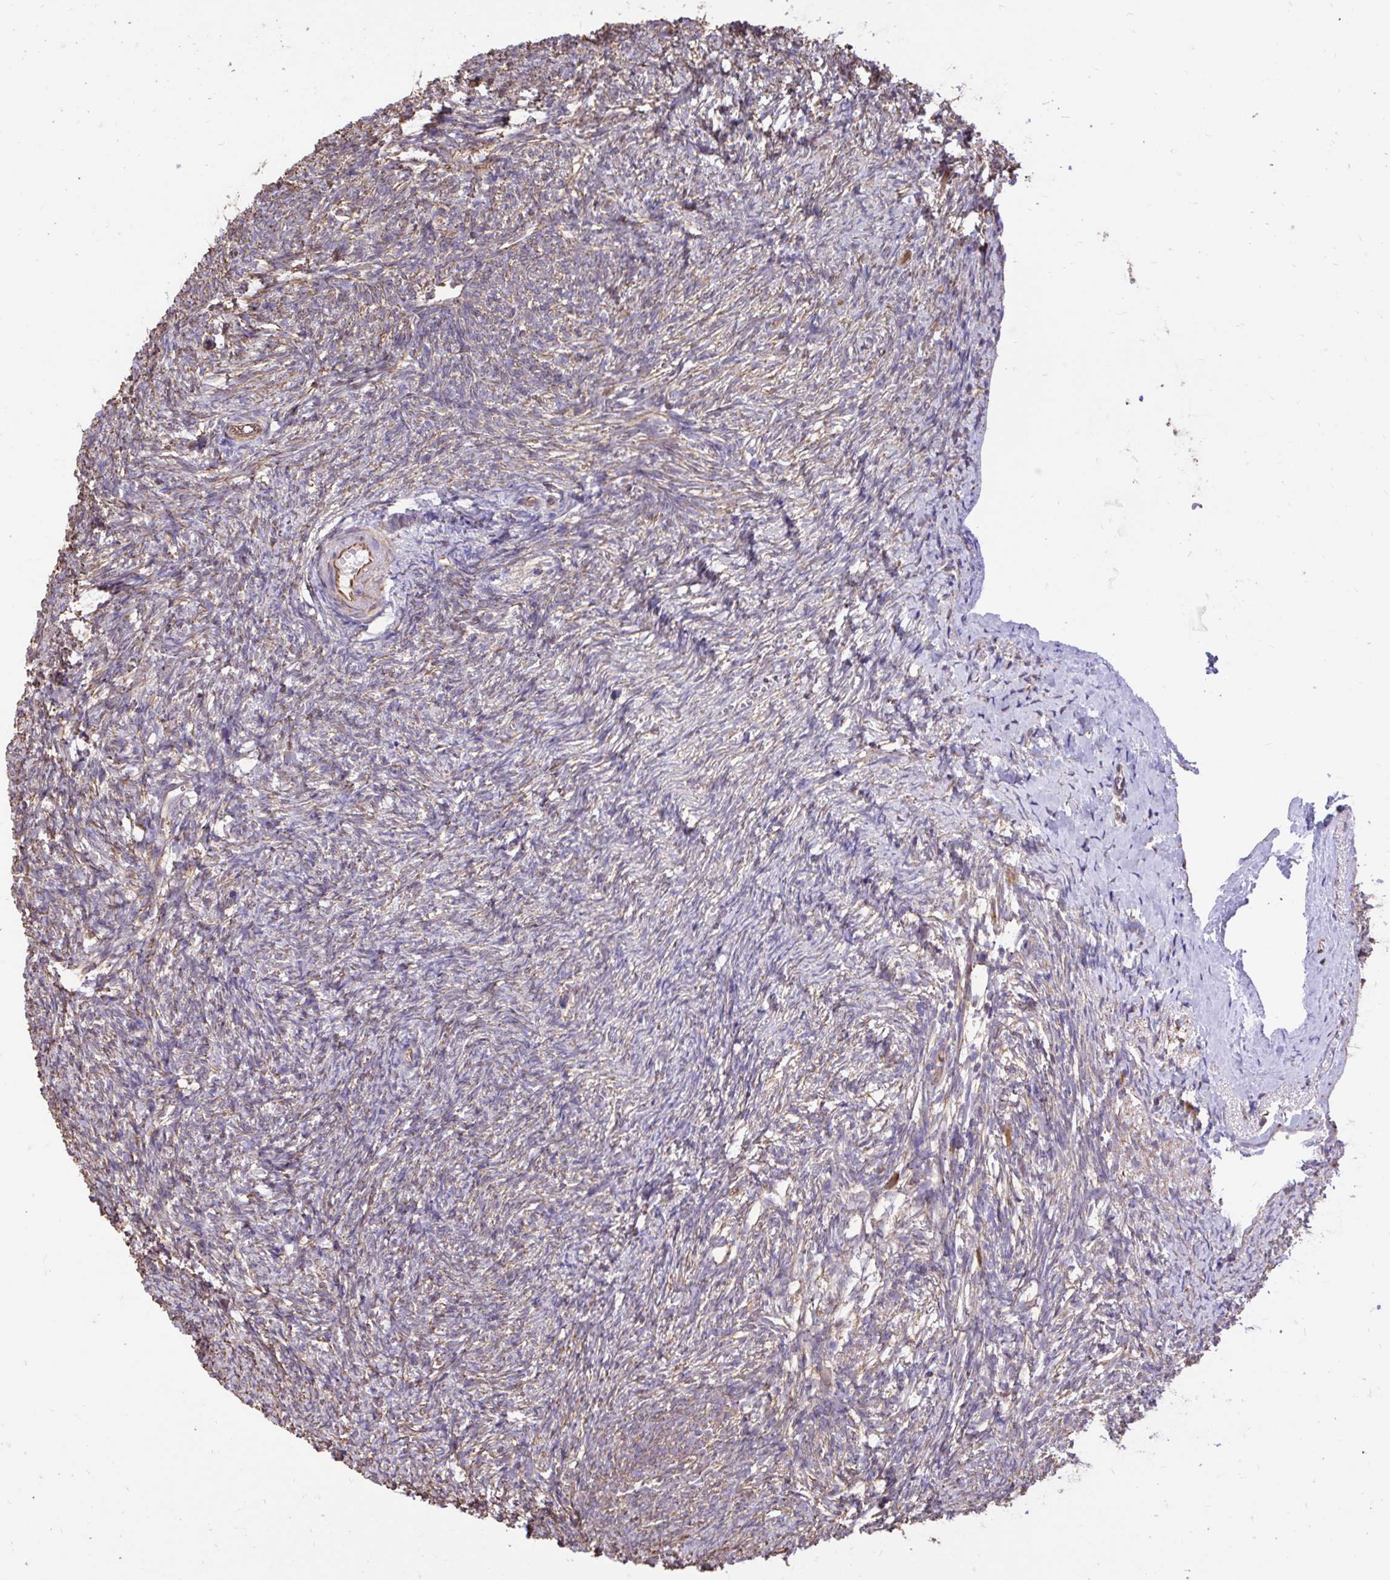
{"staining": {"intensity": "strong", "quantity": "25%-75%", "location": "cytoplasmic/membranous"}, "tissue": "ovary", "cell_type": "Follicle cells", "image_type": "normal", "snomed": [{"axis": "morphology", "description": "Normal tissue, NOS"}, {"axis": "topography", "description": "Ovary"}], "caption": "Unremarkable ovary was stained to show a protein in brown. There is high levels of strong cytoplasmic/membranous expression in approximately 25%-75% of follicle cells. The protein is stained brown, and the nuclei are stained in blue (DAB (3,3'-diaminobenzidine) IHC with brightfield microscopy, high magnification).", "gene": "RNF103", "patient": {"sex": "female", "age": 41}}